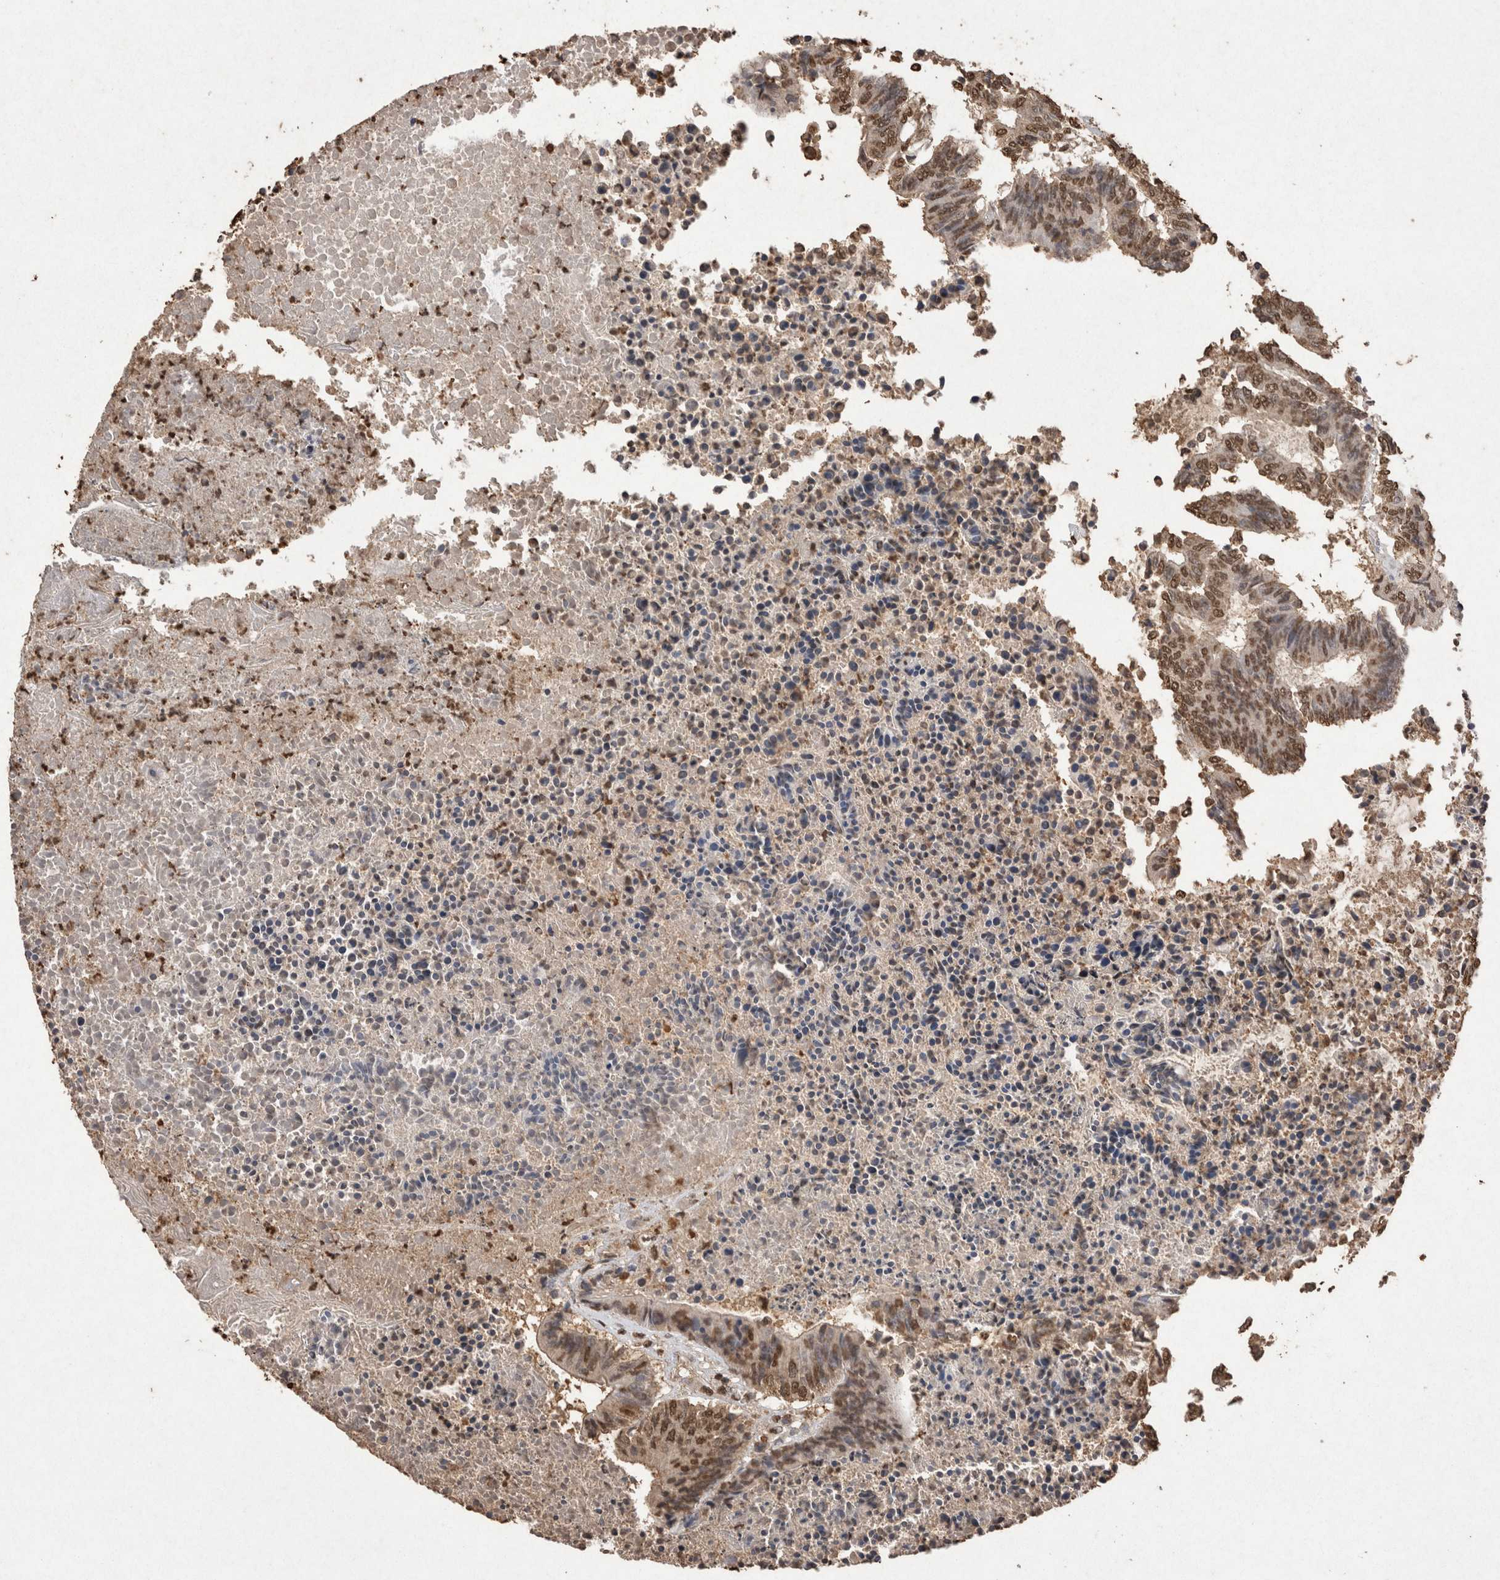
{"staining": {"intensity": "moderate", "quantity": ">75%", "location": "nuclear"}, "tissue": "colorectal cancer", "cell_type": "Tumor cells", "image_type": "cancer", "snomed": [{"axis": "morphology", "description": "Adenocarcinoma, NOS"}, {"axis": "topography", "description": "Rectum"}], "caption": "Colorectal adenocarcinoma stained for a protein demonstrates moderate nuclear positivity in tumor cells. (DAB = brown stain, brightfield microscopy at high magnification).", "gene": "POU5F1", "patient": {"sex": "male", "age": 63}}